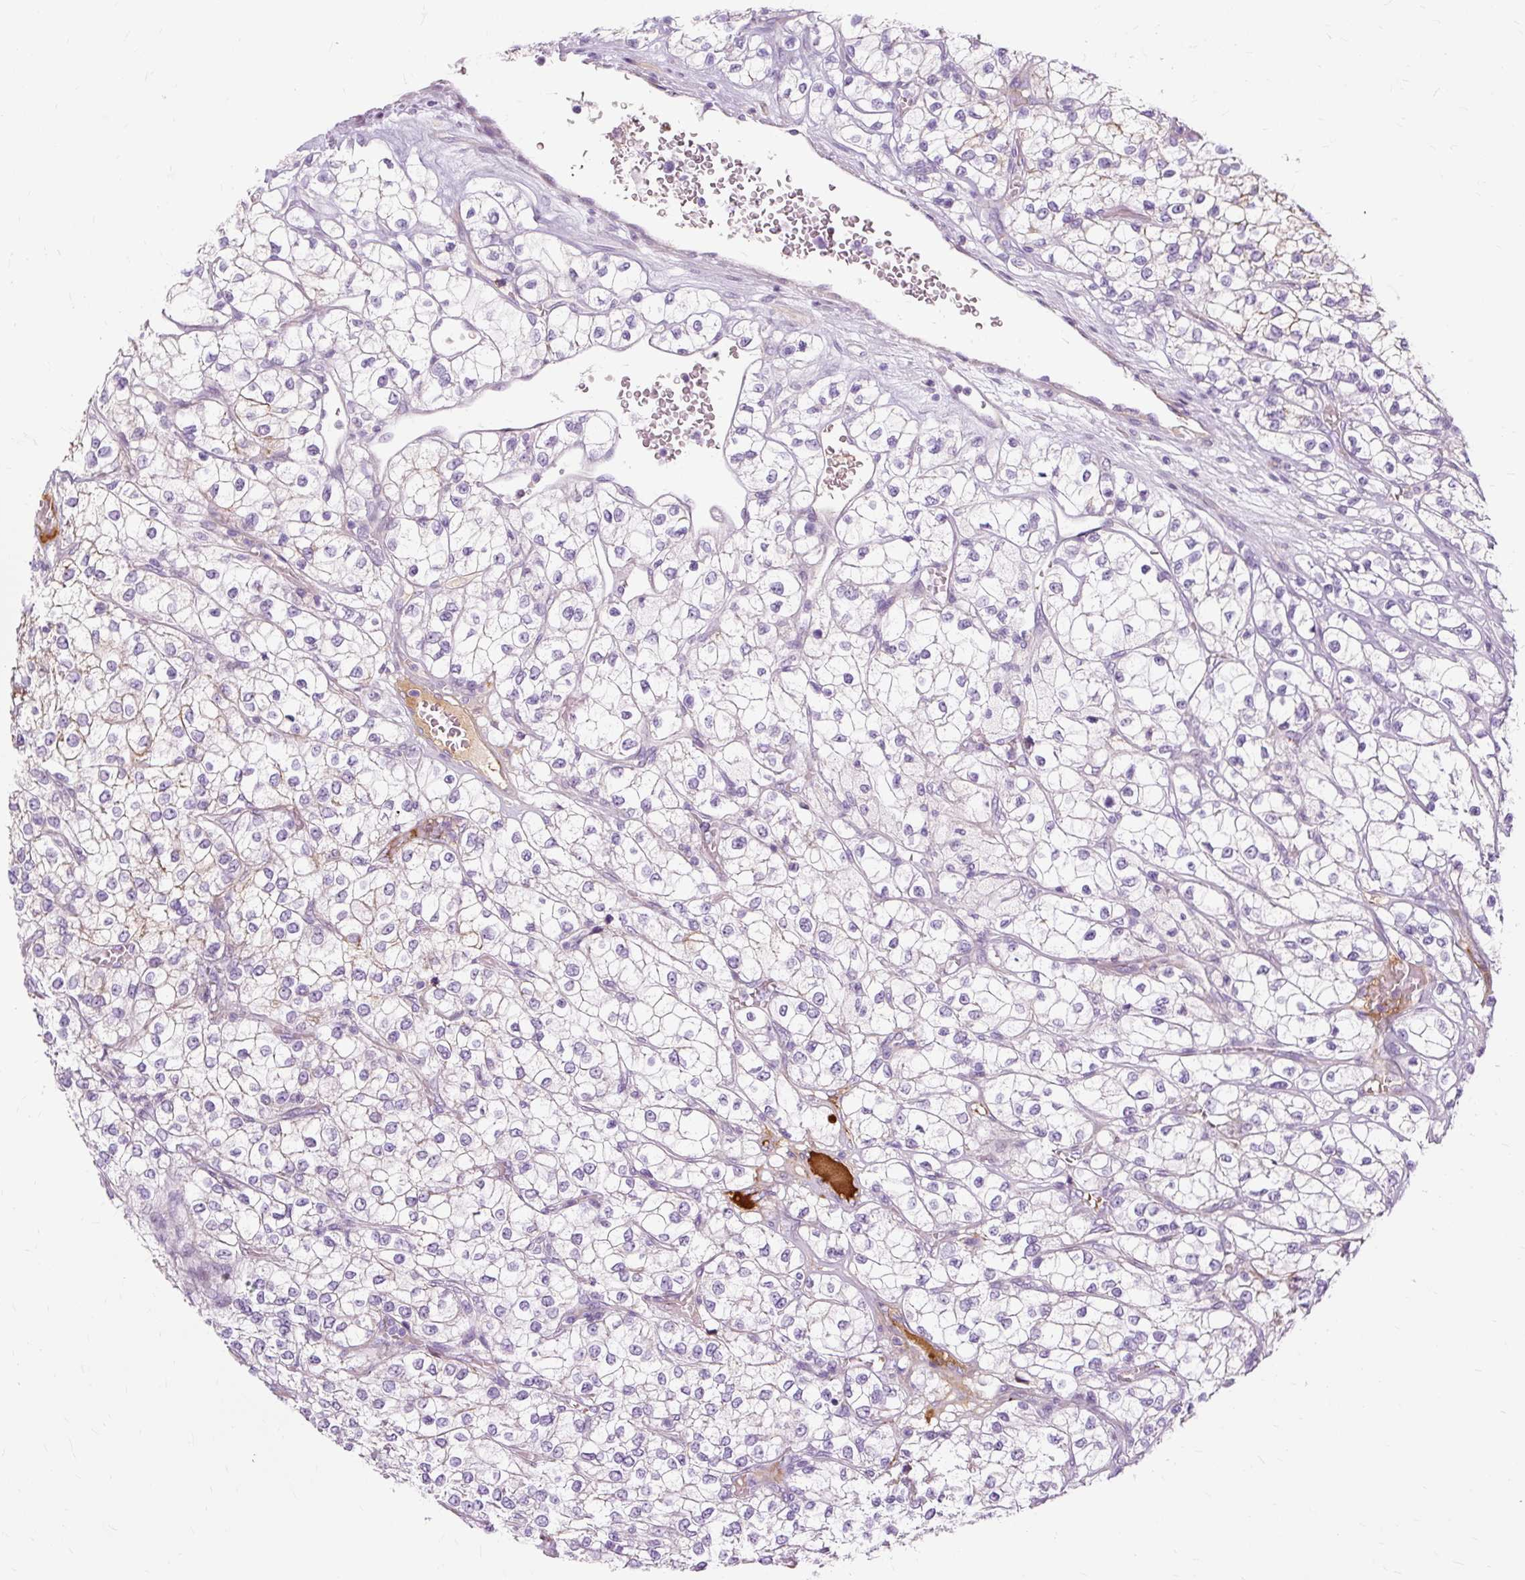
{"staining": {"intensity": "negative", "quantity": "none", "location": "none"}, "tissue": "renal cancer", "cell_type": "Tumor cells", "image_type": "cancer", "snomed": [{"axis": "morphology", "description": "Adenocarcinoma, NOS"}, {"axis": "topography", "description": "Kidney"}], "caption": "Tumor cells are negative for brown protein staining in adenocarcinoma (renal). (Stains: DAB immunohistochemistry (IHC) with hematoxylin counter stain, Microscopy: brightfield microscopy at high magnification).", "gene": "DCTN4", "patient": {"sex": "male", "age": 80}}